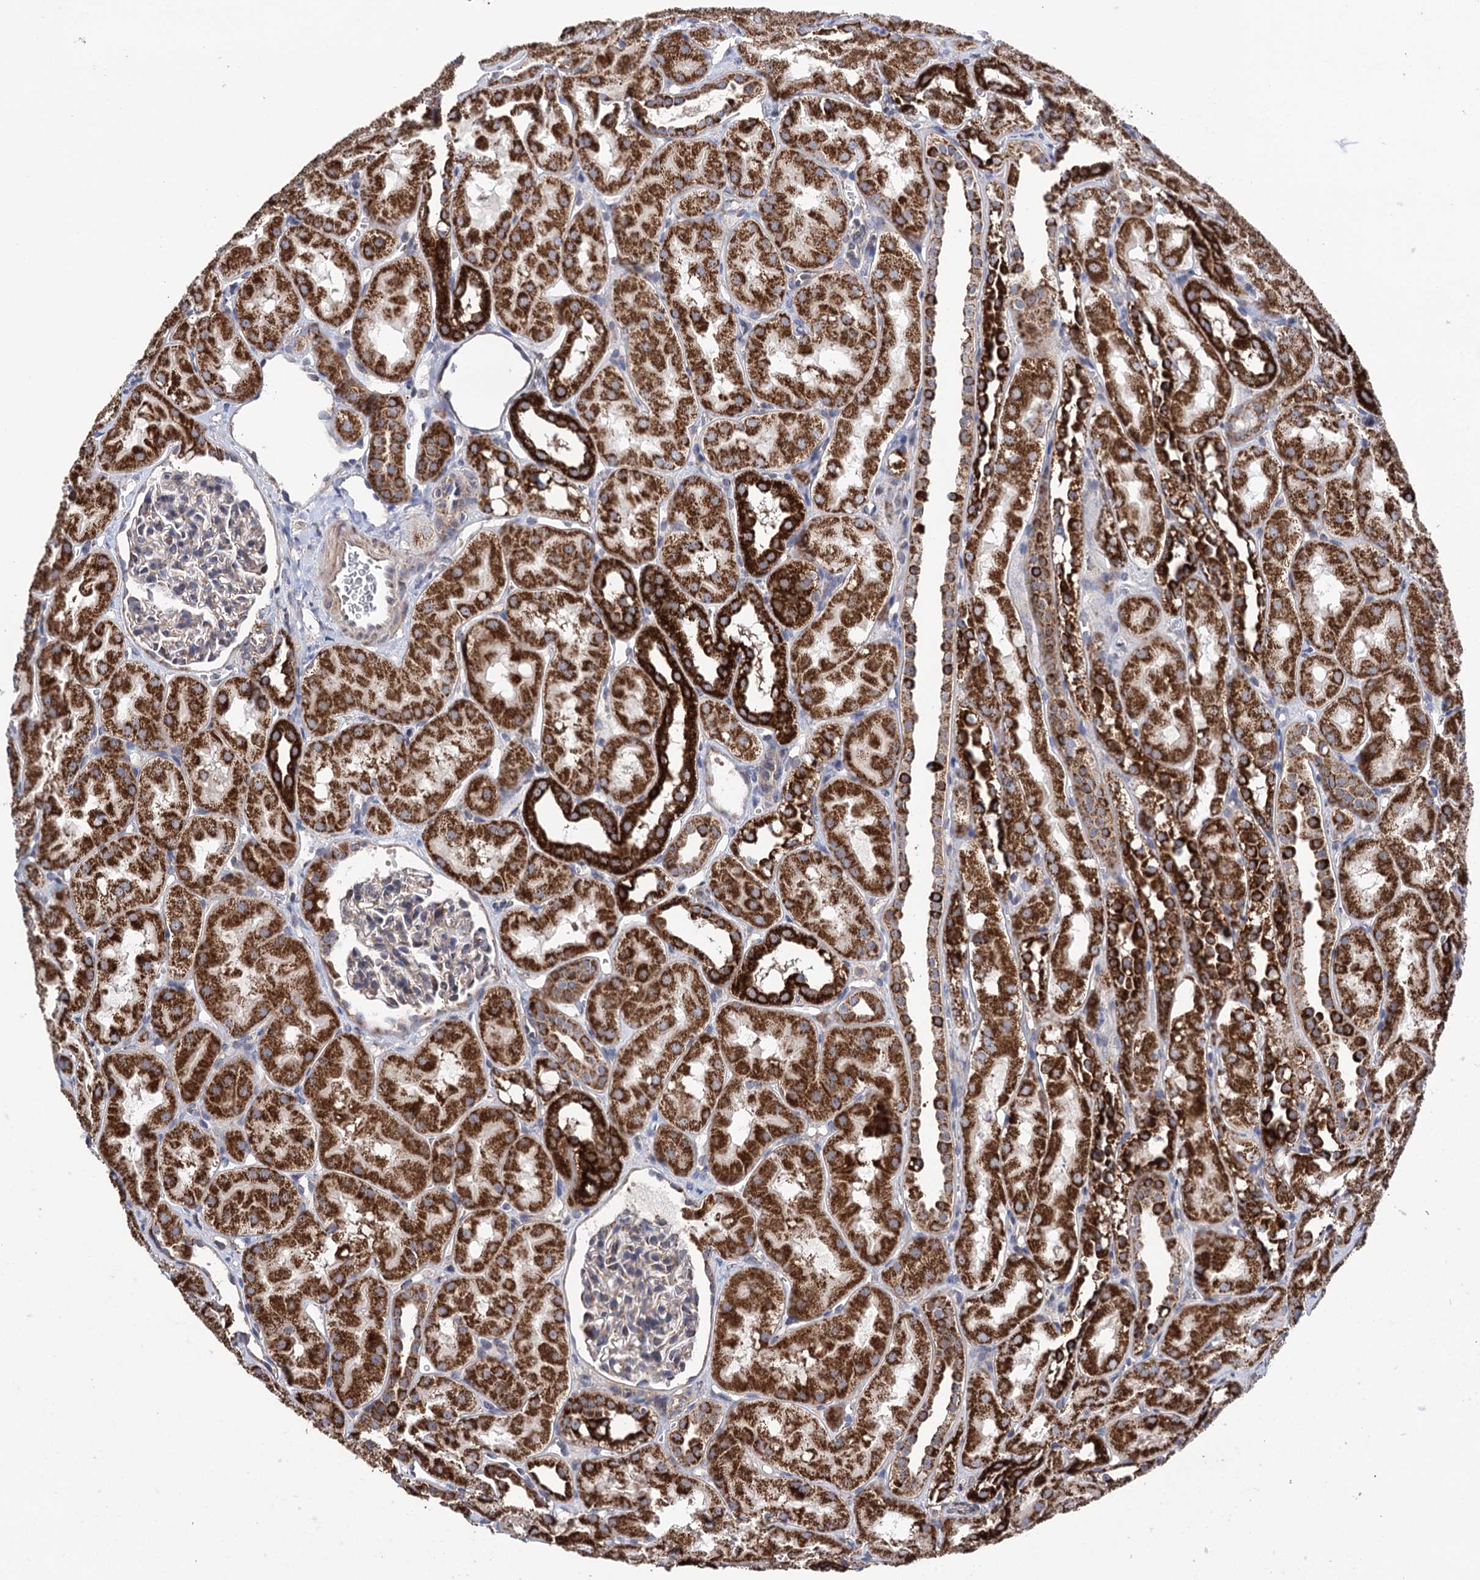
{"staining": {"intensity": "weak", "quantity": "25%-75%", "location": "cytoplasmic/membranous"}, "tissue": "kidney", "cell_type": "Cells in glomeruli", "image_type": "normal", "snomed": [{"axis": "morphology", "description": "Normal tissue, NOS"}, {"axis": "topography", "description": "Kidney"}, {"axis": "topography", "description": "Urinary bladder"}], "caption": "Immunohistochemical staining of benign human kidney exhibits weak cytoplasmic/membranous protein positivity in approximately 25%-75% of cells in glomeruli.", "gene": "SUCLA2", "patient": {"sex": "male", "age": 16}}